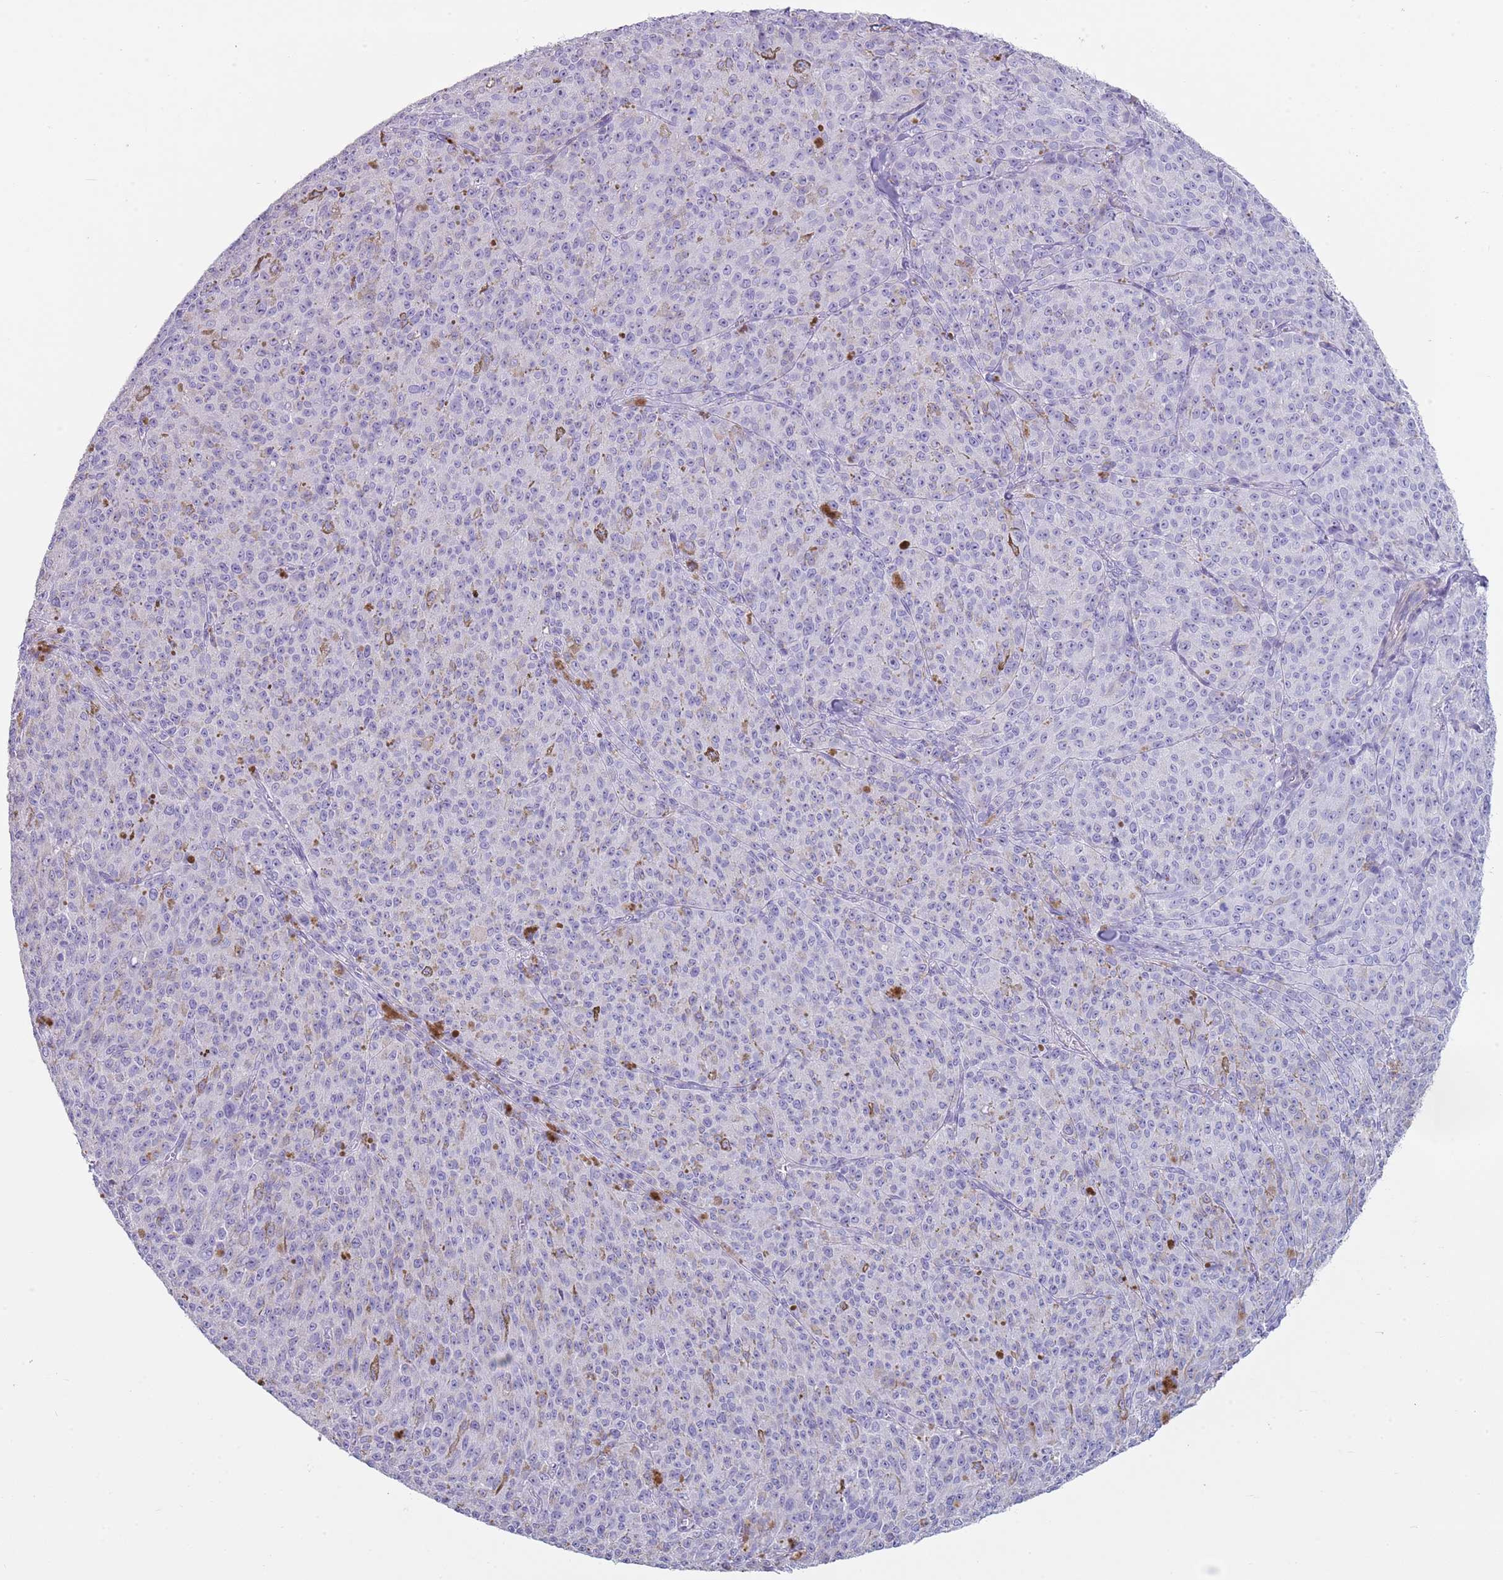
{"staining": {"intensity": "negative", "quantity": "none", "location": "none"}, "tissue": "melanoma", "cell_type": "Tumor cells", "image_type": "cancer", "snomed": [{"axis": "morphology", "description": "Malignant melanoma, NOS"}, {"axis": "topography", "description": "Skin"}], "caption": "IHC of malignant melanoma demonstrates no positivity in tumor cells.", "gene": "CD177", "patient": {"sex": "female", "age": 52}}